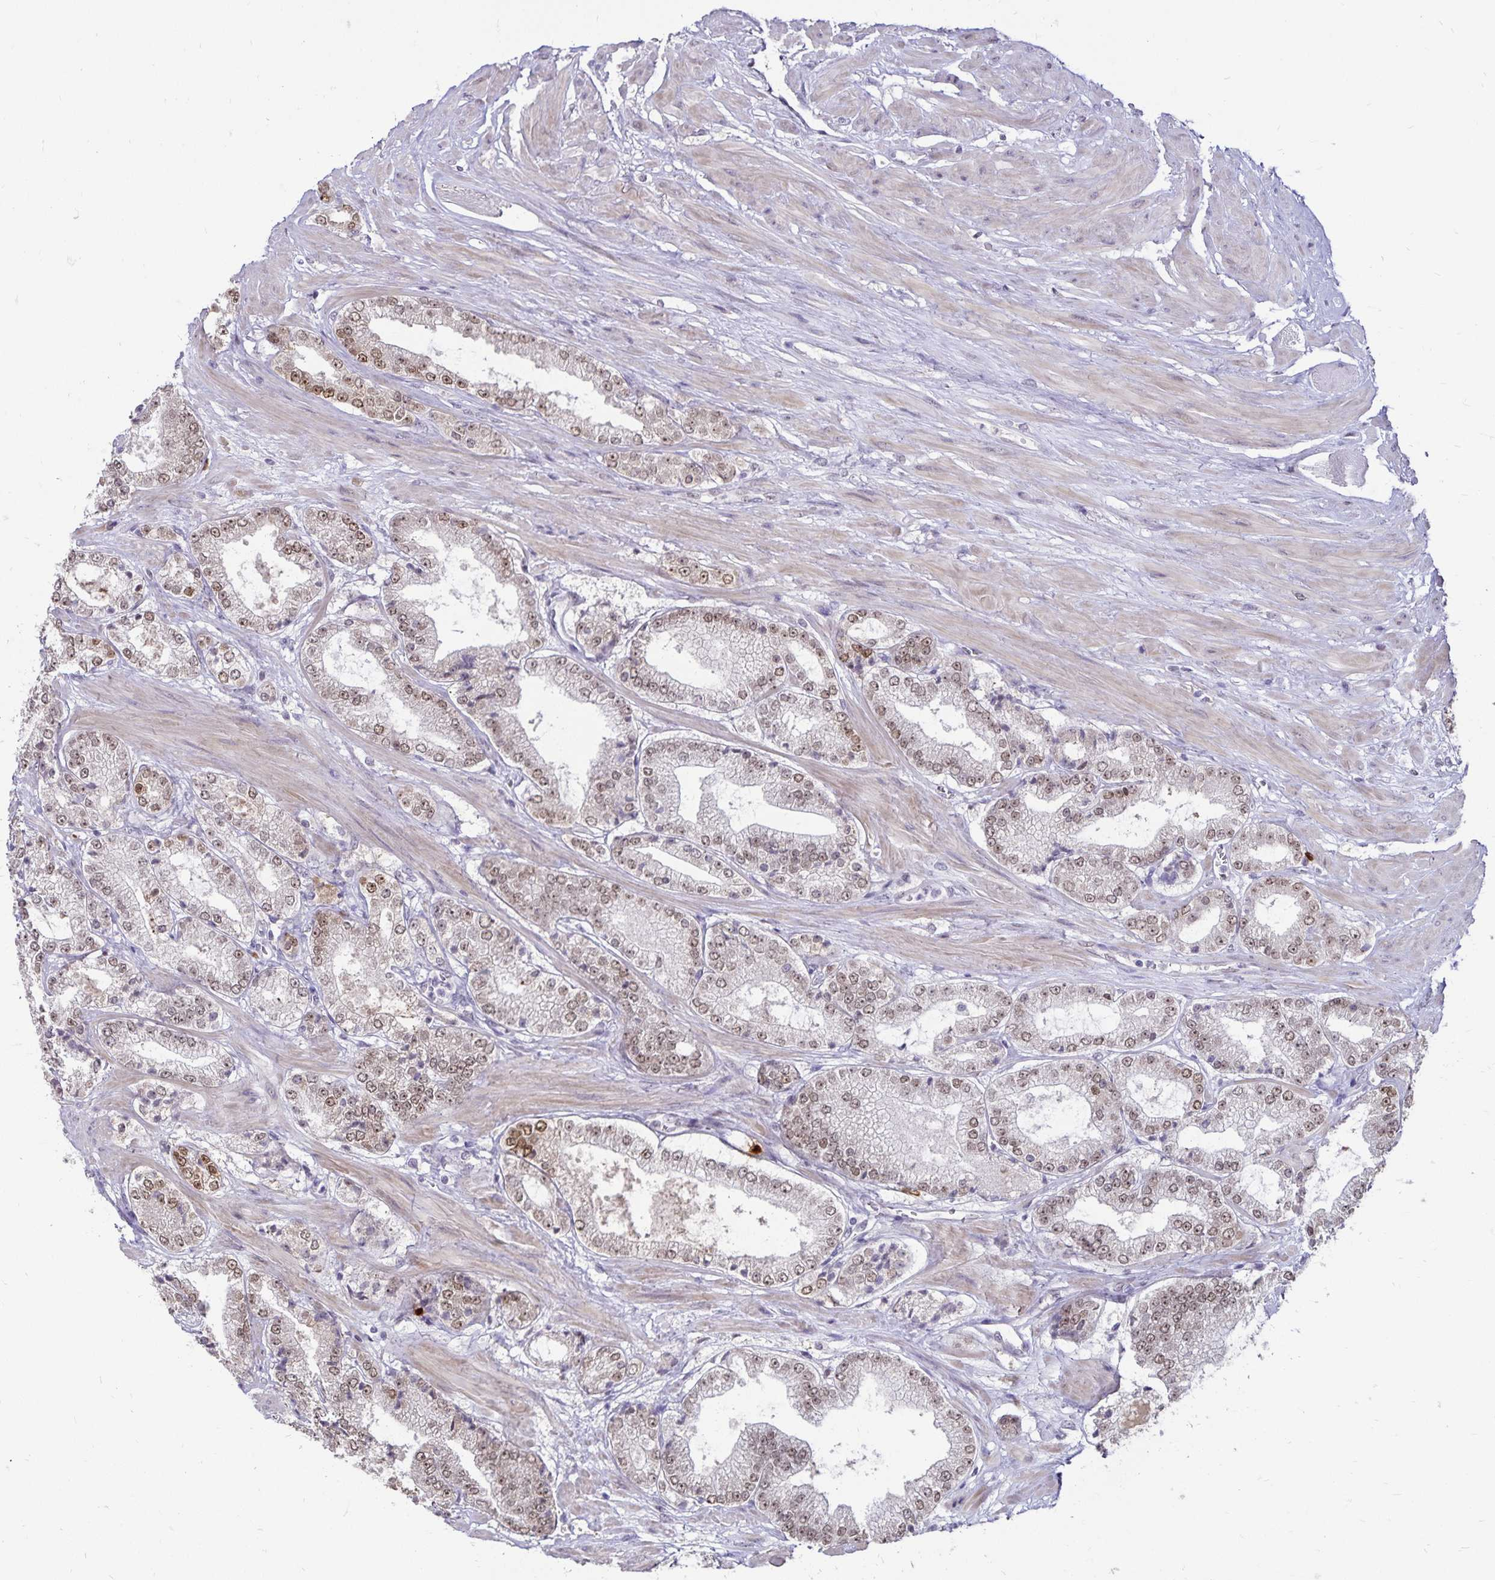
{"staining": {"intensity": "moderate", "quantity": ">75%", "location": "nuclear"}, "tissue": "prostate cancer", "cell_type": "Tumor cells", "image_type": "cancer", "snomed": [{"axis": "morphology", "description": "Adenocarcinoma, High grade"}, {"axis": "topography", "description": "Prostate"}], "caption": "Protein staining of prostate cancer (adenocarcinoma (high-grade)) tissue reveals moderate nuclear expression in approximately >75% of tumor cells. (DAB (3,3'-diaminobenzidine) IHC with brightfield microscopy, high magnification).", "gene": "POLB", "patient": {"sex": "male", "age": 64}}